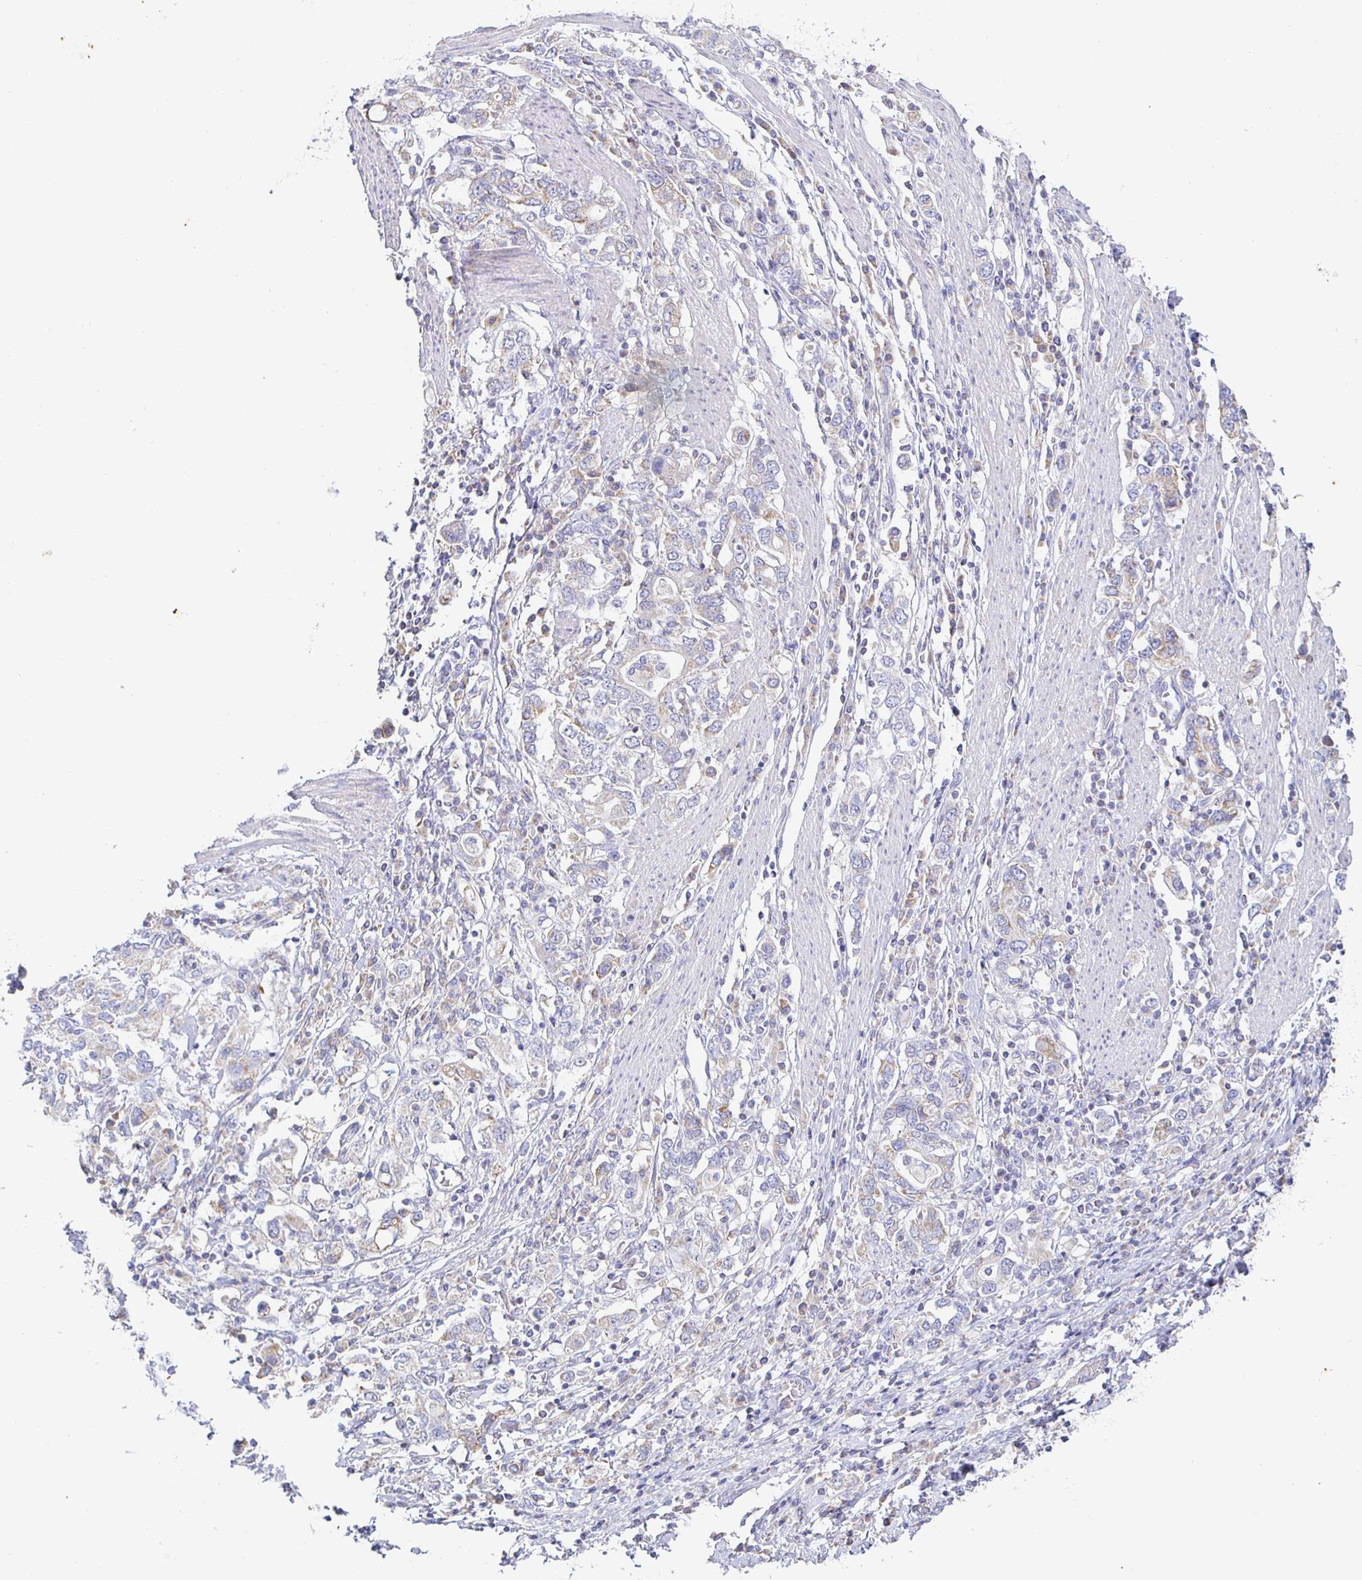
{"staining": {"intensity": "weak", "quantity": "25%-75%", "location": "cytoplasmic/membranous"}, "tissue": "stomach cancer", "cell_type": "Tumor cells", "image_type": "cancer", "snomed": [{"axis": "morphology", "description": "Adenocarcinoma, NOS"}, {"axis": "topography", "description": "Stomach, upper"}, {"axis": "topography", "description": "Stomach"}], "caption": "A low amount of weak cytoplasmic/membranous staining is present in approximately 25%-75% of tumor cells in stomach adenocarcinoma tissue. Nuclei are stained in blue.", "gene": "SYNGR4", "patient": {"sex": "male", "age": 62}}